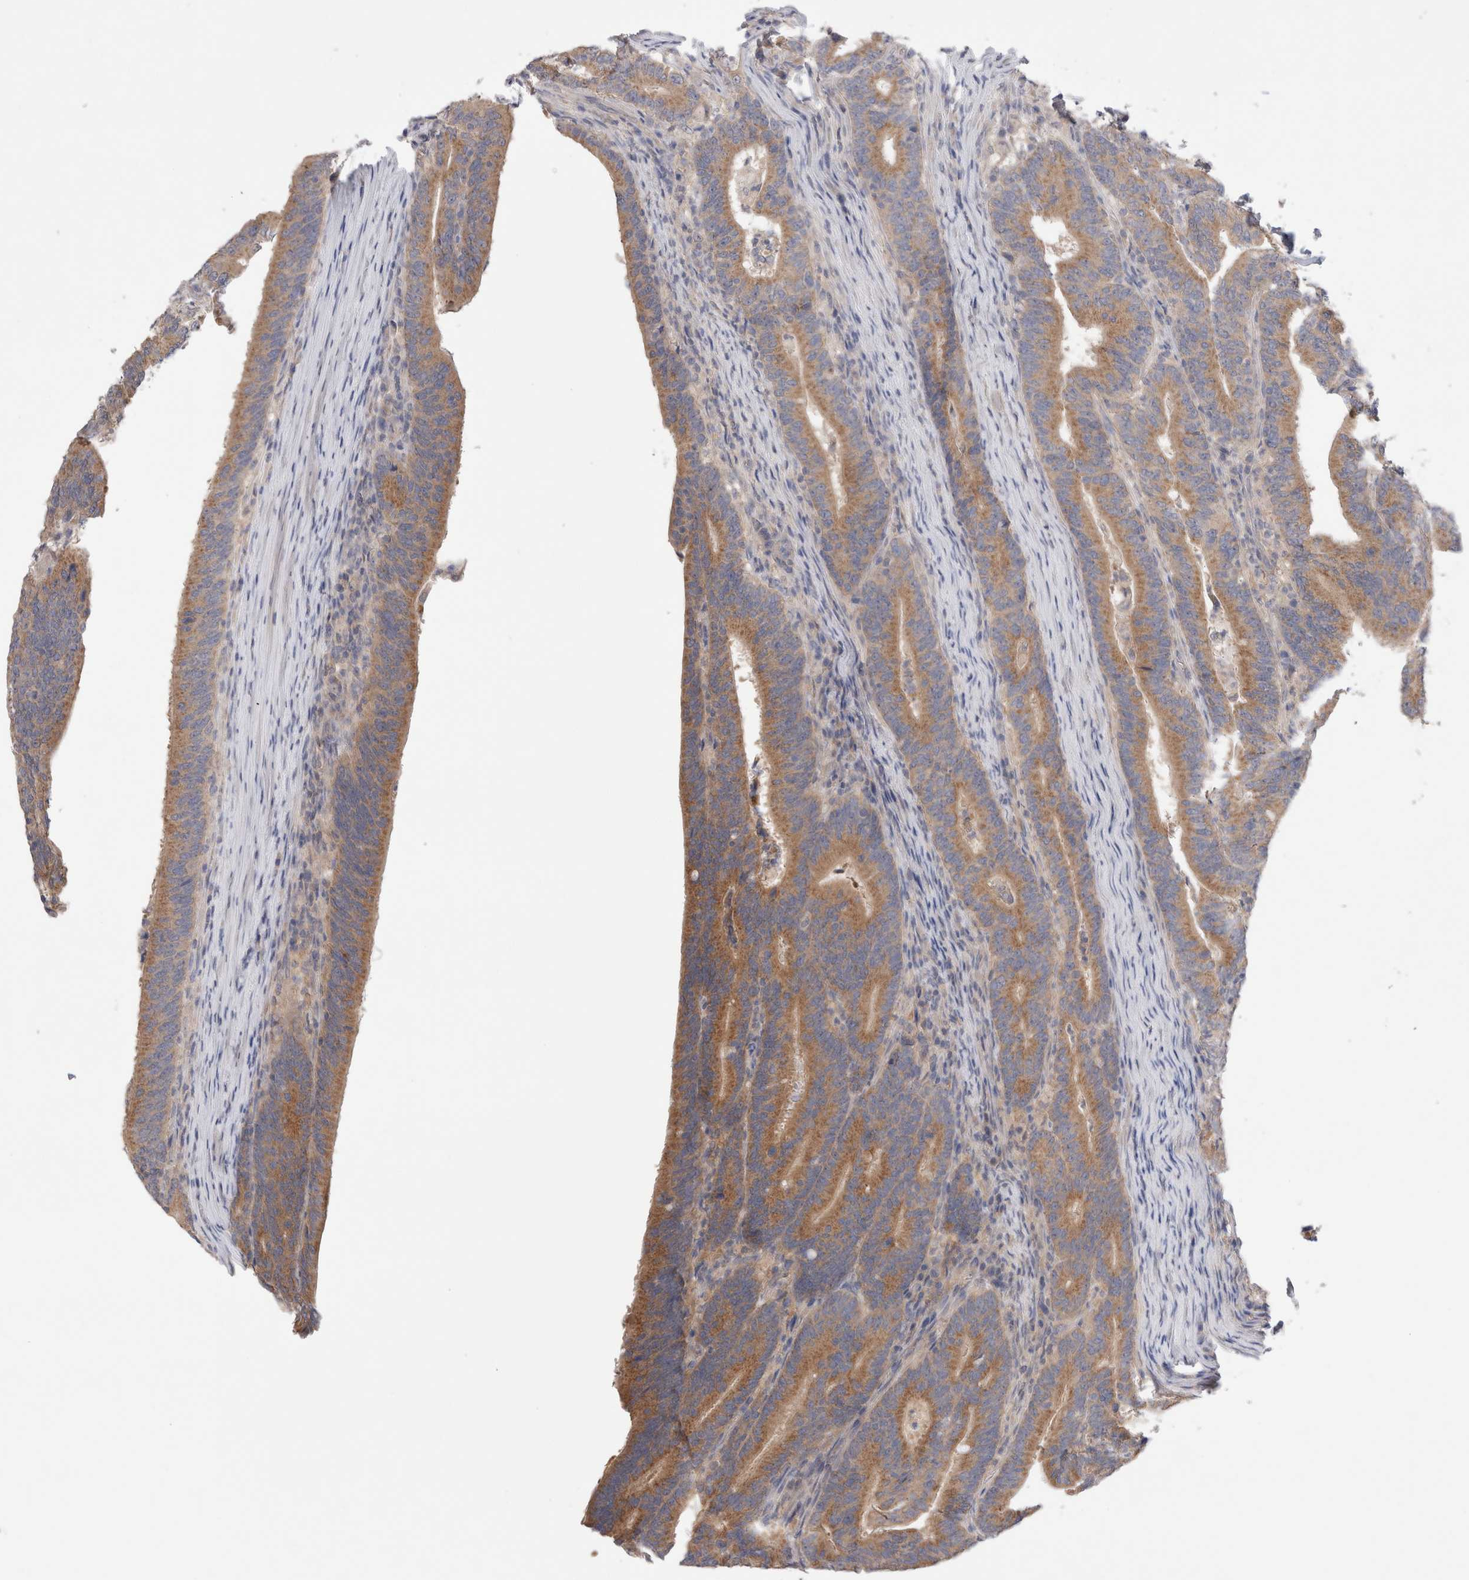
{"staining": {"intensity": "moderate", "quantity": ">75%", "location": "cytoplasmic/membranous"}, "tissue": "colorectal cancer", "cell_type": "Tumor cells", "image_type": "cancer", "snomed": [{"axis": "morphology", "description": "Adenocarcinoma, NOS"}, {"axis": "topography", "description": "Colon"}], "caption": "This micrograph shows immunohistochemistry staining of human colorectal adenocarcinoma, with medium moderate cytoplasmic/membranous positivity in approximately >75% of tumor cells.", "gene": "IFT74", "patient": {"sex": "female", "age": 66}}